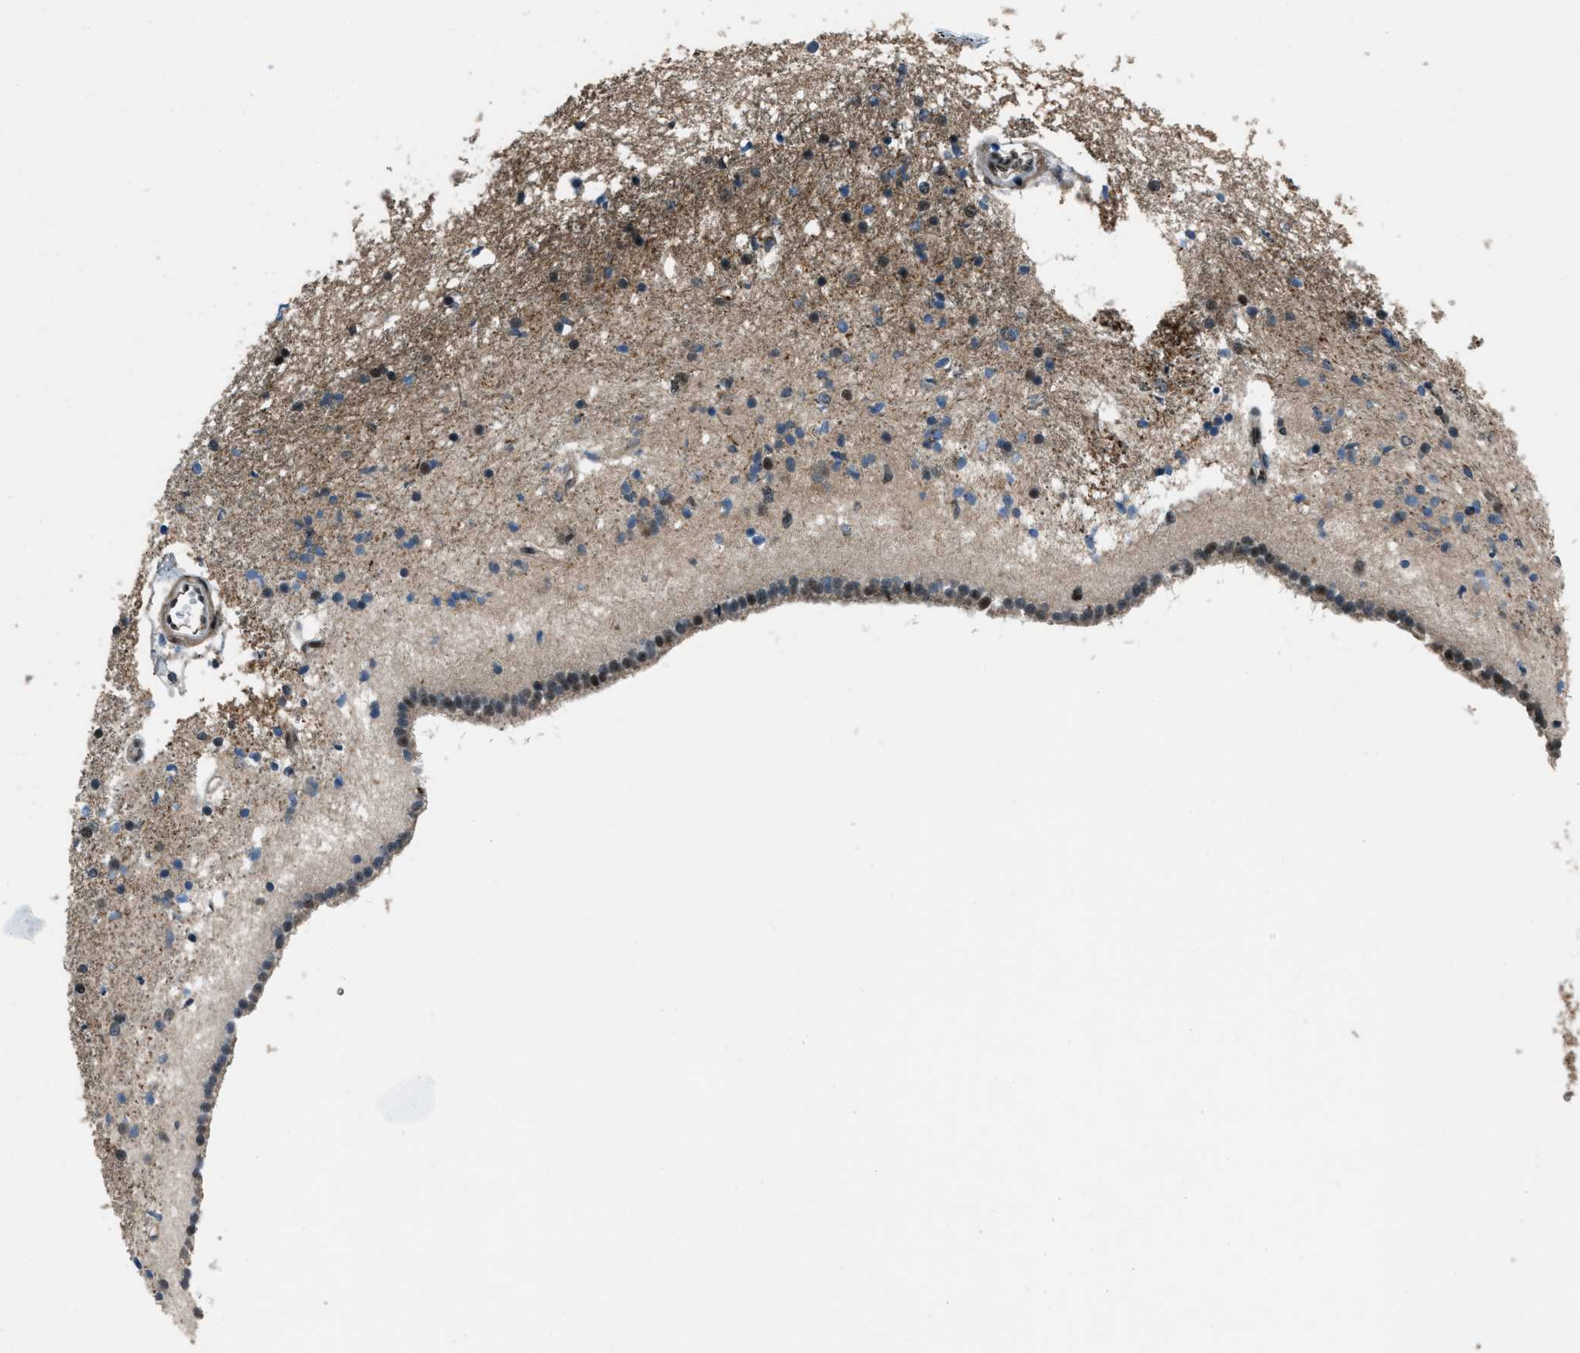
{"staining": {"intensity": "moderate", "quantity": "25%-75%", "location": "cytoplasmic/membranous,nuclear"}, "tissue": "caudate", "cell_type": "Glial cells", "image_type": "normal", "snomed": [{"axis": "morphology", "description": "Normal tissue, NOS"}, {"axis": "topography", "description": "Lateral ventricle wall"}], "caption": "Immunohistochemistry photomicrograph of unremarkable human caudate stained for a protein (brown), which exhibits medium levels of moderate cytoplasmic/membranous,nuclear staining in approximately 25%-75% of glial cells.", "gene": "NUDCD3", "patient": {"sex": "male", "age": 45}}